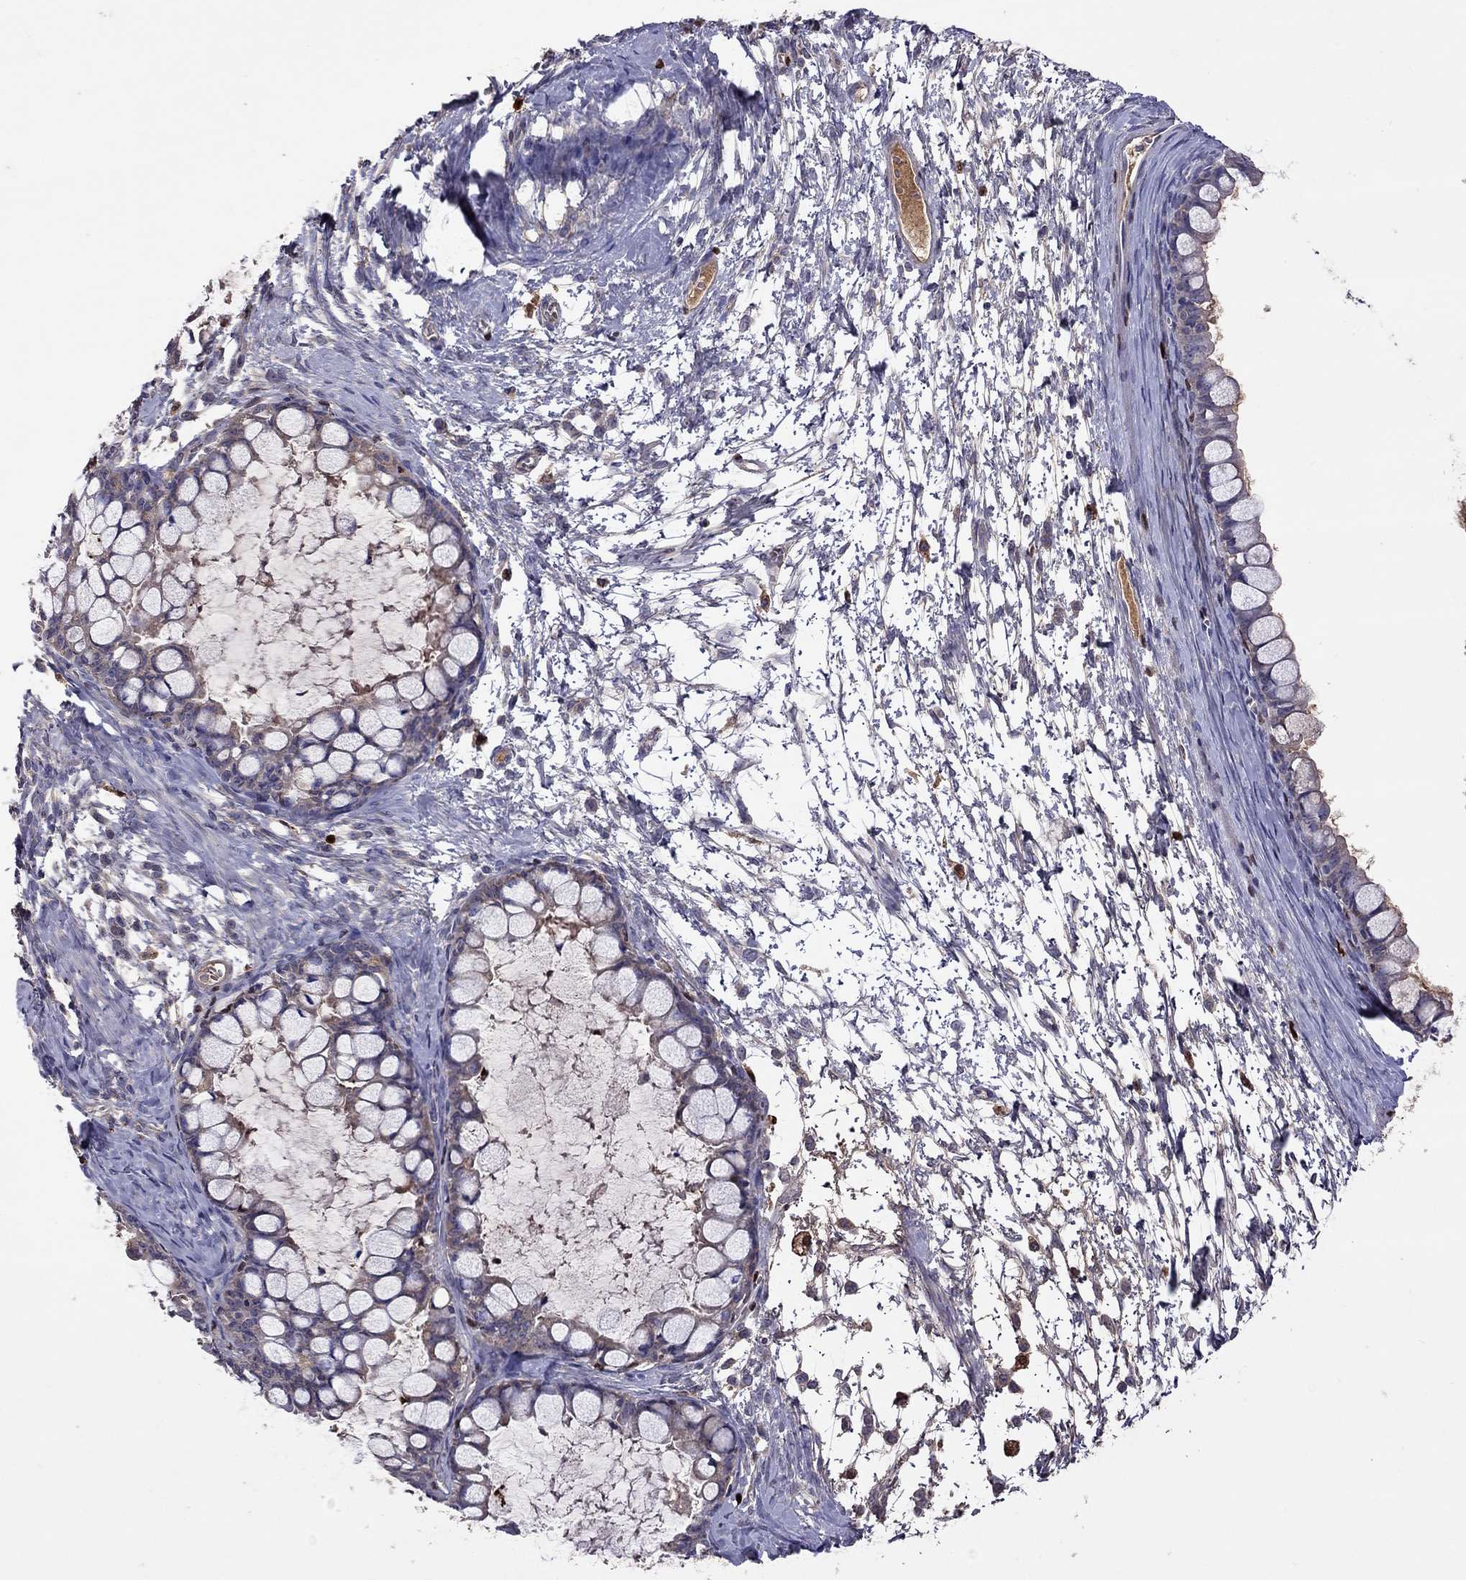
{"staining": {"intensity": "negative", "quantity": "none", "location": "none"}, "tissue": "ovarian cancer", "cell_type": "Tumor cells", "image_type": "cancer", "snomed": [{"axis": "morphology", "description": "Cystadenocarcinoma, mucinous, NOS"}, {"axis": "topography", "description": "Ovary"}], "caption": "Histopathology image shows no significant protein staining in tumor cells of ovarian cancer (mucinous cystadenocarcinoma).", "gene": "SERPINA3", "patient": {"sex": "female", "age": 63}}